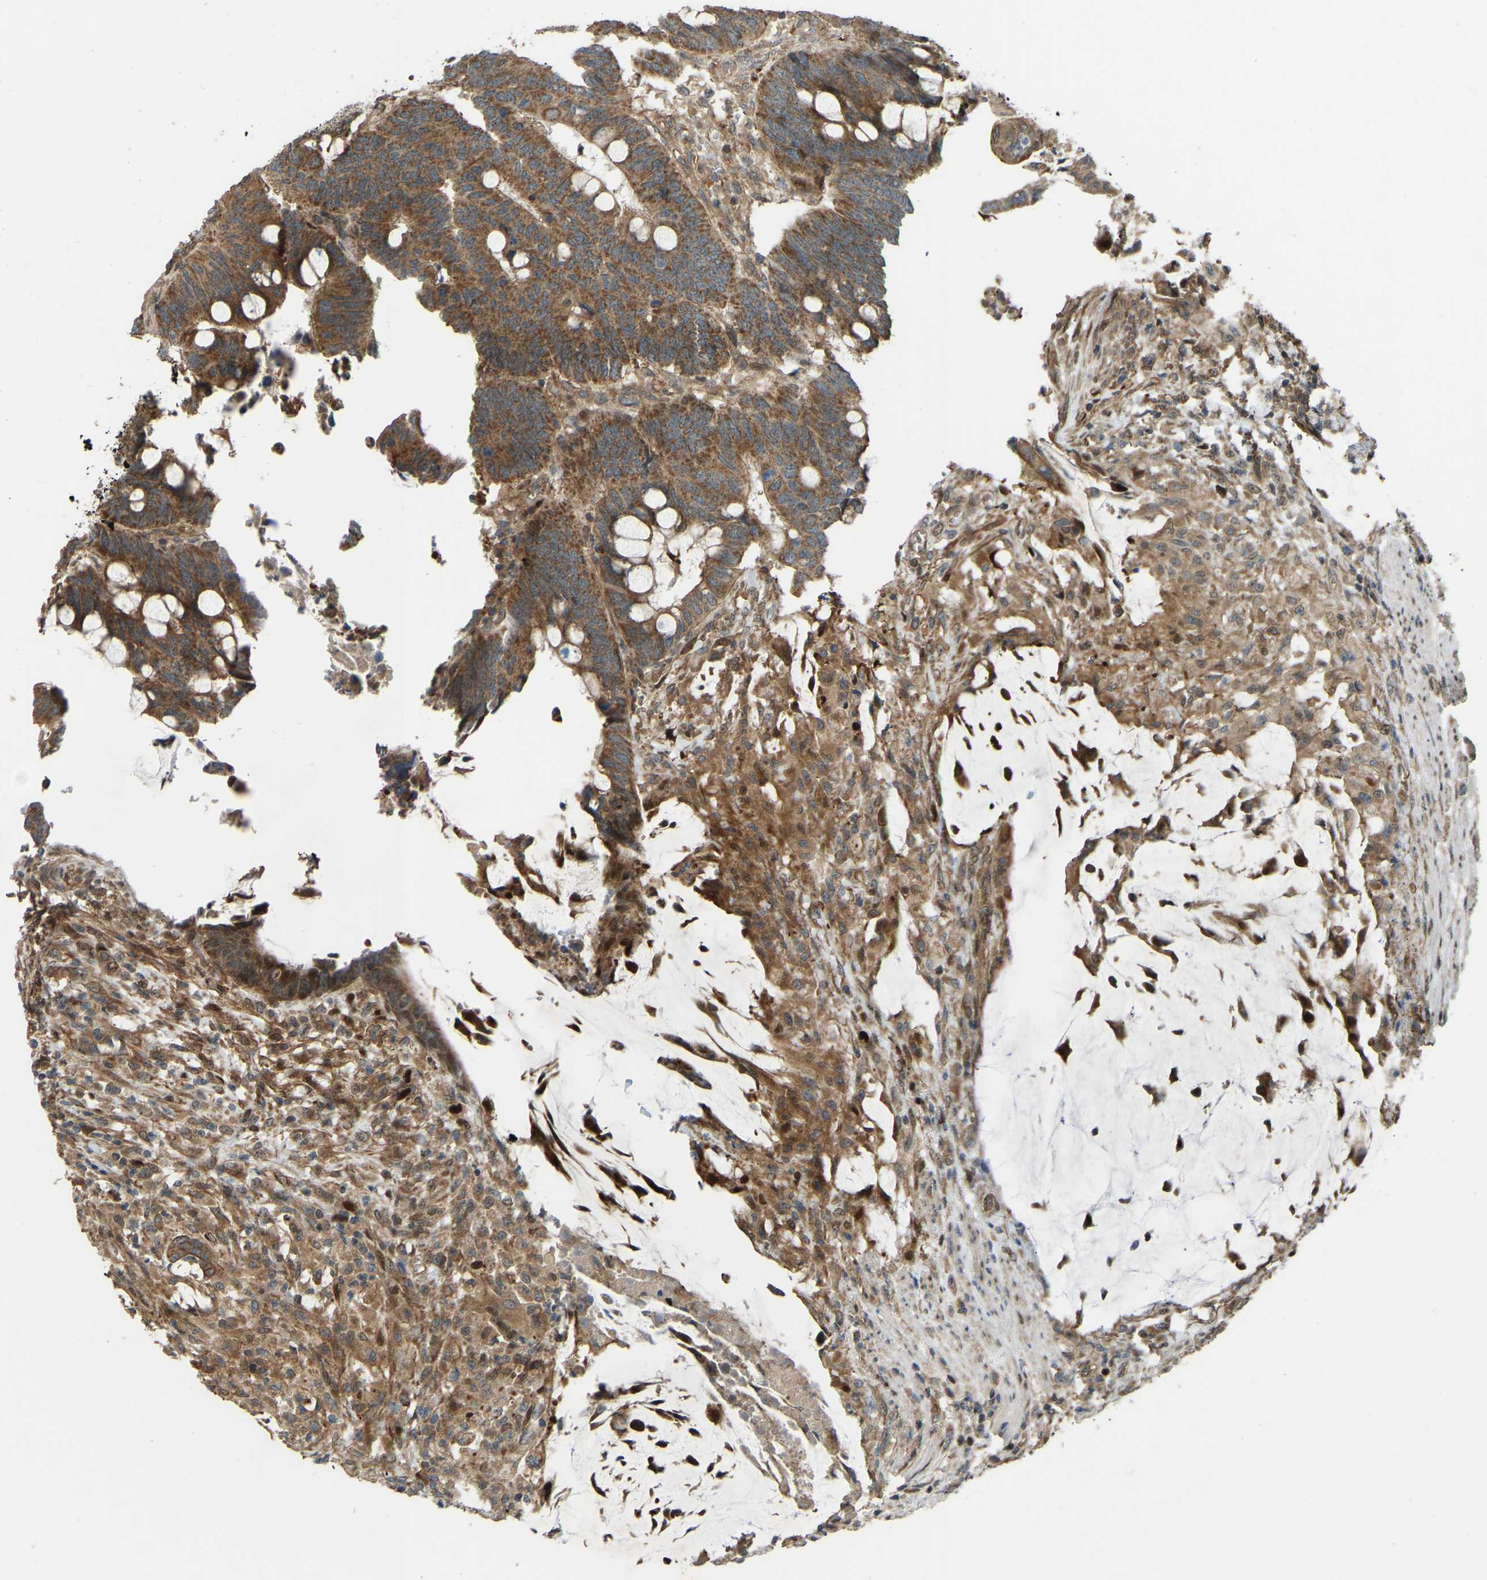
{"staining": {"intensity": "strong", "quantity": ">75%", "location": "cytoplasmic/membranous"}, "tissue": "colorectal cancer", "cell_type": "Tumor cells", "image_type": "cancer", "snomed": [{"axis": "morphology", "description": "Normal tissue, NOS"}, {"axis": "morphology", "description": "Adenocarcinoma, NOS"}, {"axis": "topography", "description": "Rectum"}, {"axis": "topography", "description": "Peripheral nerve tissue"}], "caption": "High-magnification brightfield microscopy of colorectal adenocarcinoma stained with DAB (3,3'-diaminobenzidine) (brown) and counterstained with hematoxylin (blue). tumor cells exhibit strong cytoplasmic/membranous expression is appreciated in about>75% of cells. (IHC, brightfield microscopy, high magnification).", "gene": "C21orf91", "patient": {"sex": "male", "age": 92}}